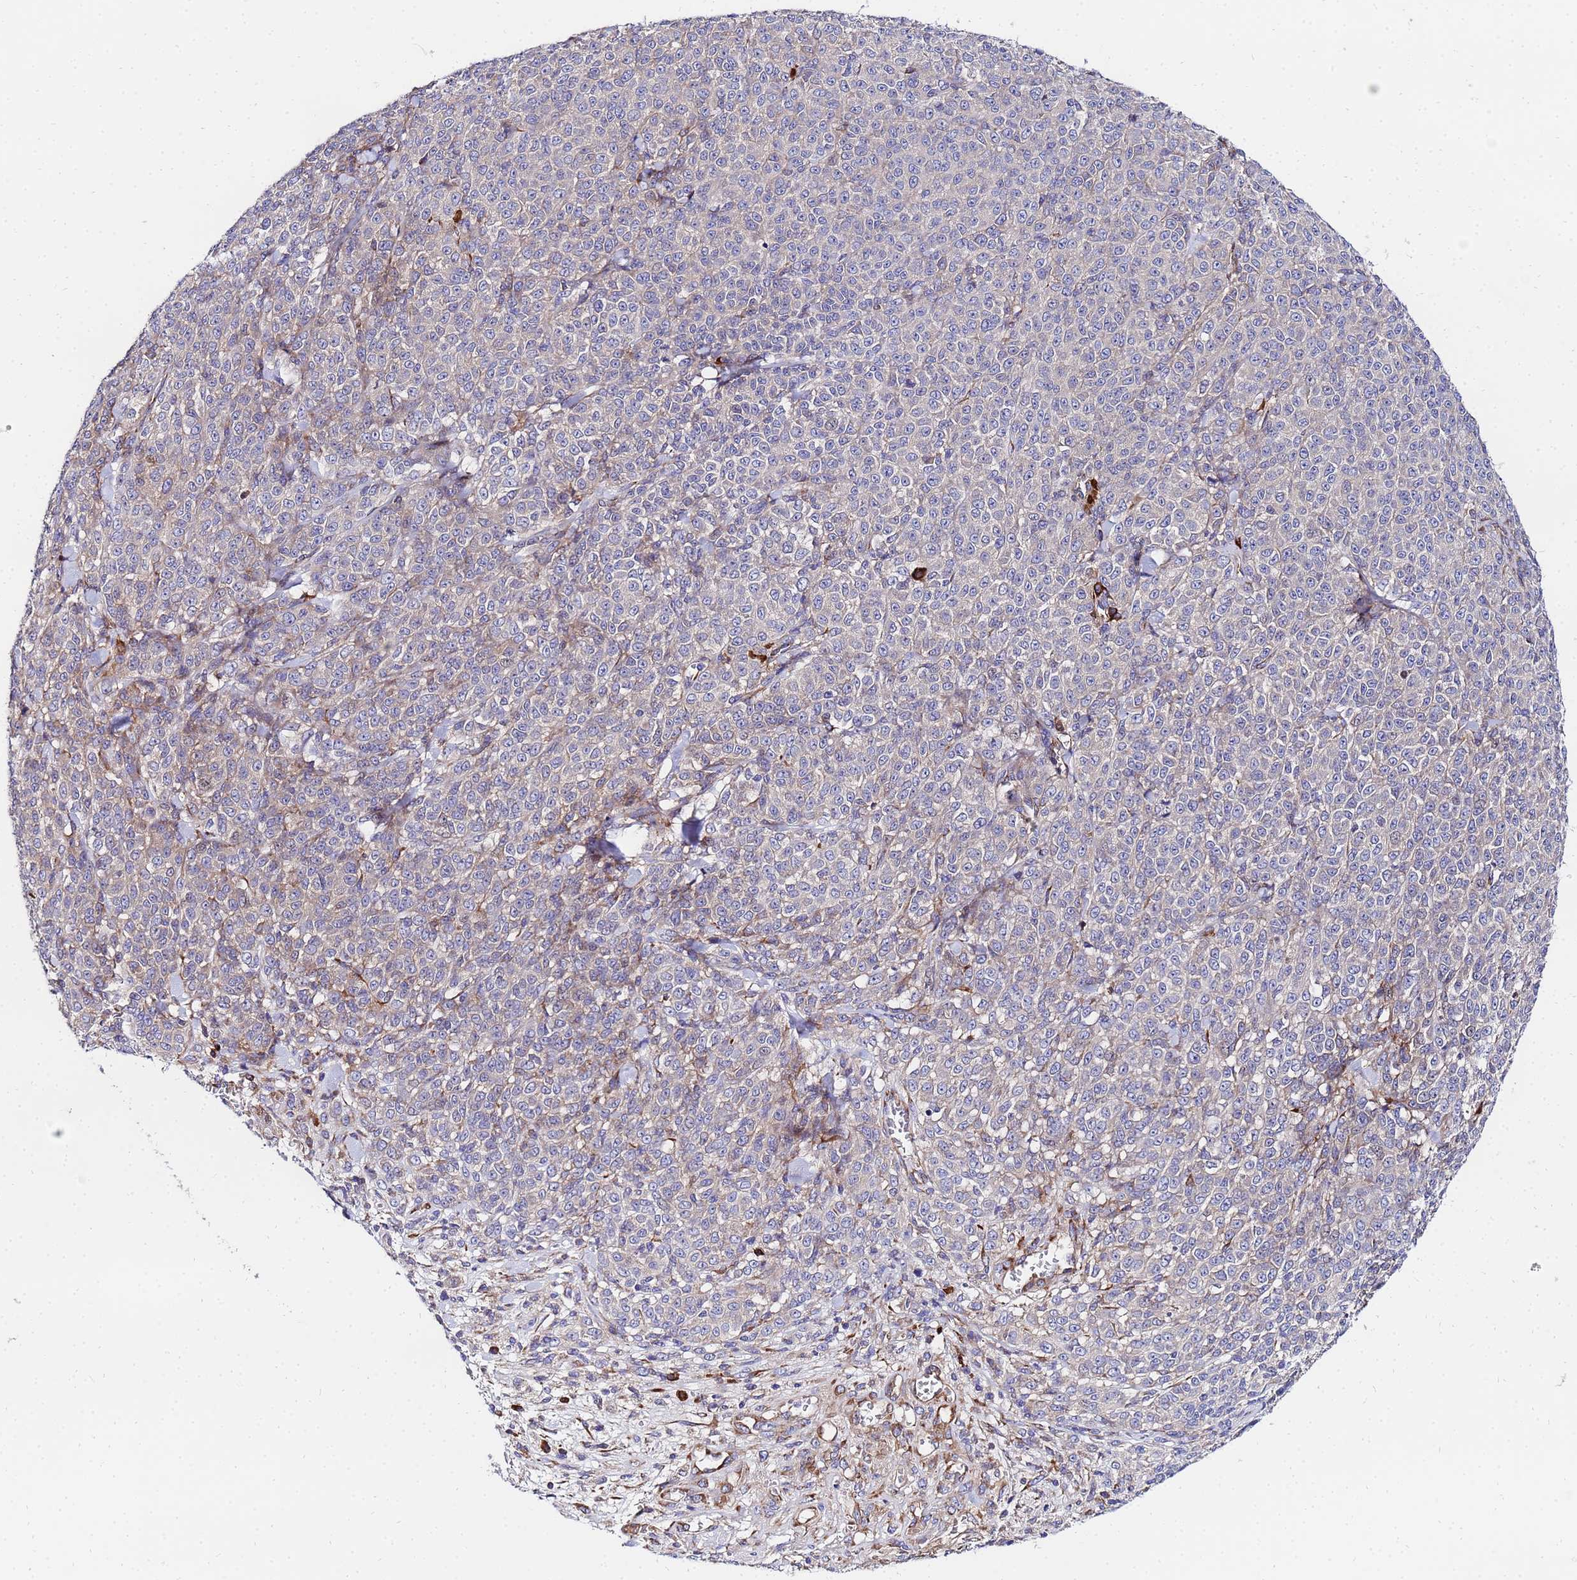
{"staining": {"intensity": "negative", "quantity": "none", "location": "none"}, "tissue": "melanoma", "cell_type": "Tumor cells", "image_type": "cancer", "snomed": [{"axis": "morphology", "description": "Normal tissue, NOS"}, {"axis": "morphology", "description": "Malignant melanoma, NOS"}, {"axis": "topography", "description": "Skin"}], "caption": "This is a micrograph of IHC staining of malignant melanoma, which shows no positivity in tumor cells. (Stains: DAB (3,3'-diaminobenzidine) immunohistochemistry (IHC) with hematoxylin counter stain, Microscopy: brightfield microscopy at high magnification).", "gene": "POM121", "patient": {"sex": "female", "age": 34}}